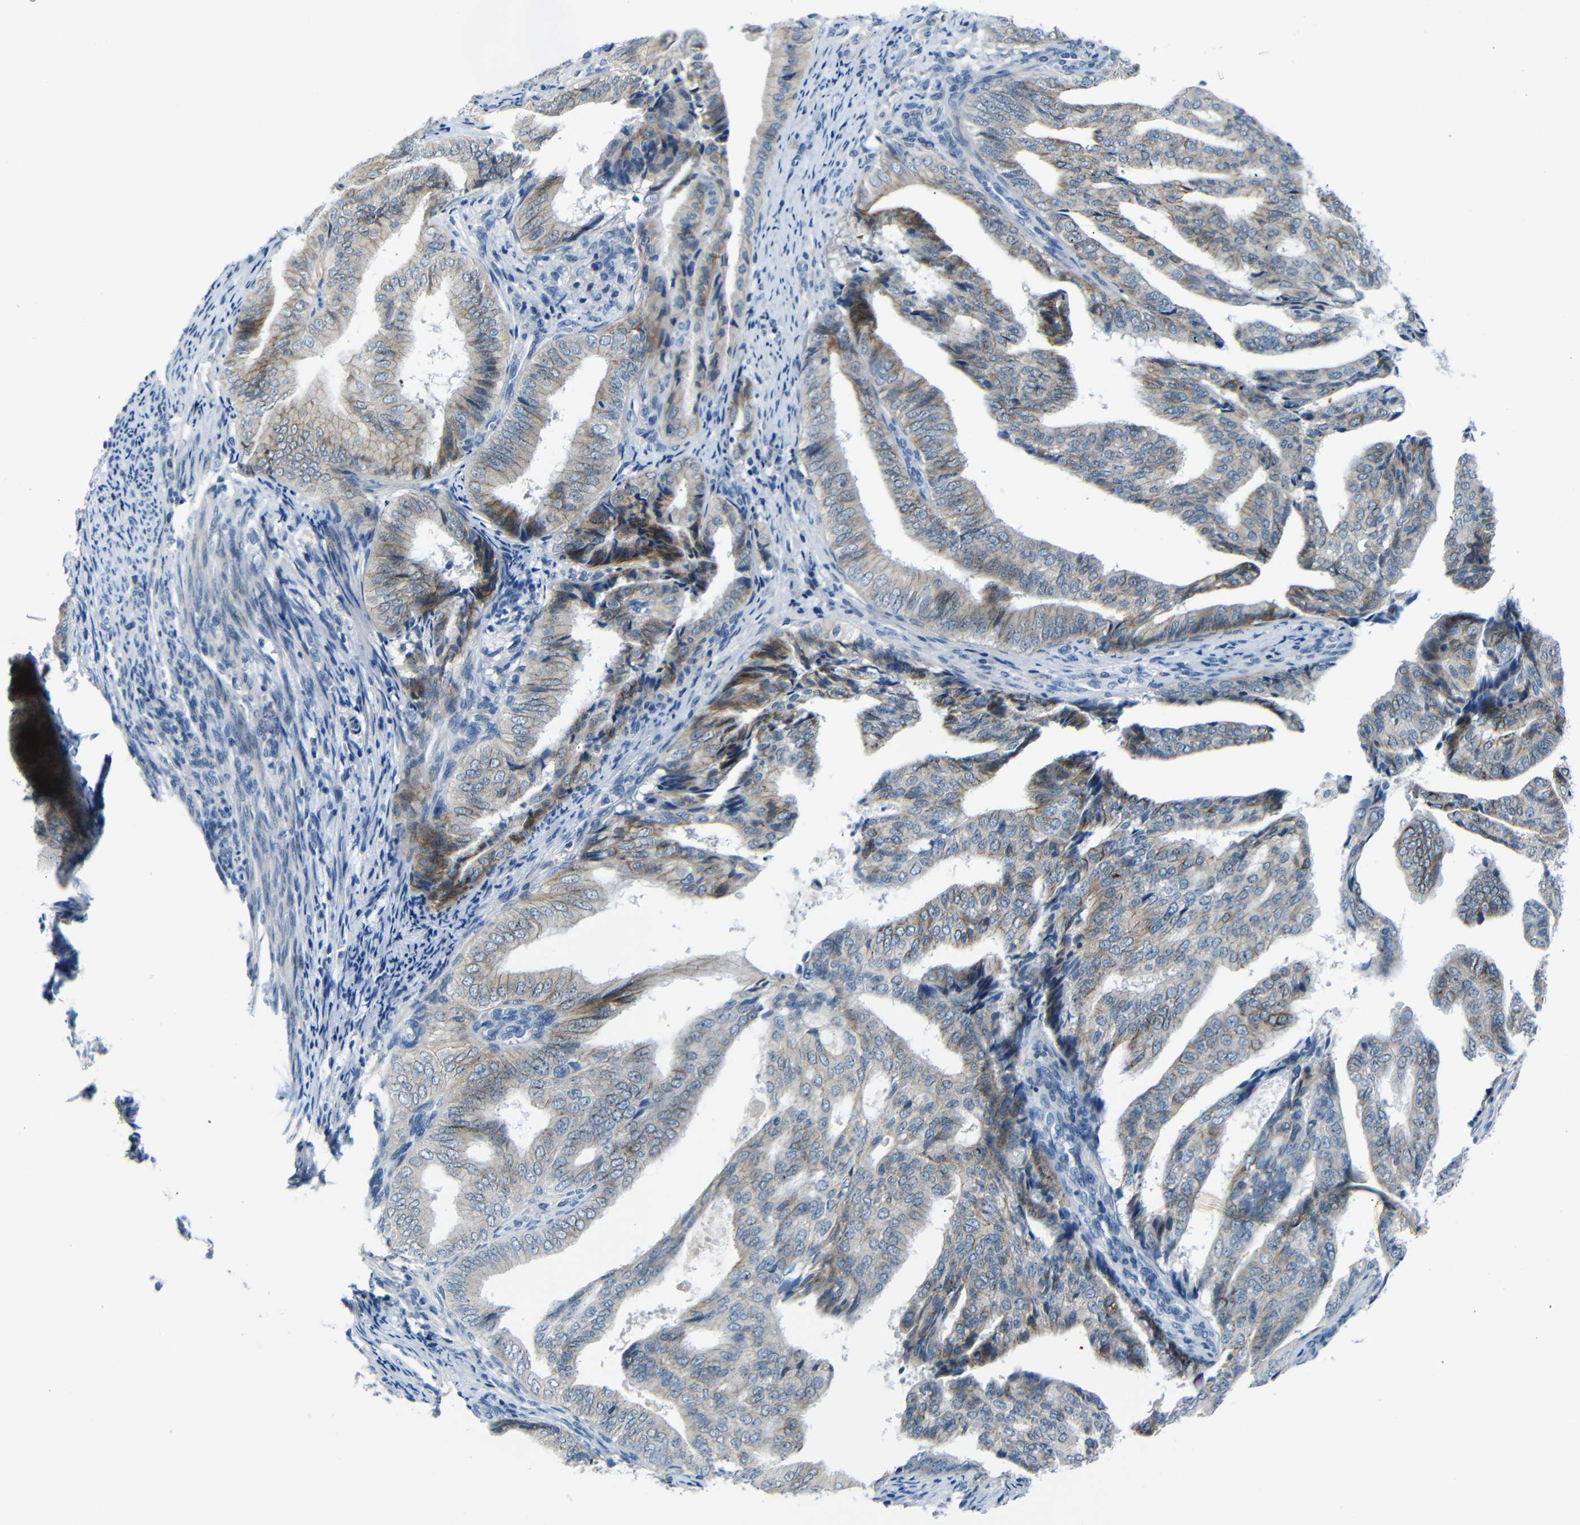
{"staining": {"intensity": "strong", "quantity": "<25%", "location": "cytoplasmic/membranous"}, "tissue": "endometrial cancer", "cell_type": "Tumor cells", "image_type": "cancer", "snomed": [{"axis": "morphology", "description": "Adenocarcinoma, NOS"}, {"axis": "topography", "description": "Endometrium"}], "caption": "A histopathology image of endometrial cancer (adenocarcinoma) stained for a protein demonstrates strong cytoplasmic/membranous brown staining in tumor cells.", "gene": "ANK3", "patient": {"sex": "female", "age": 58}}